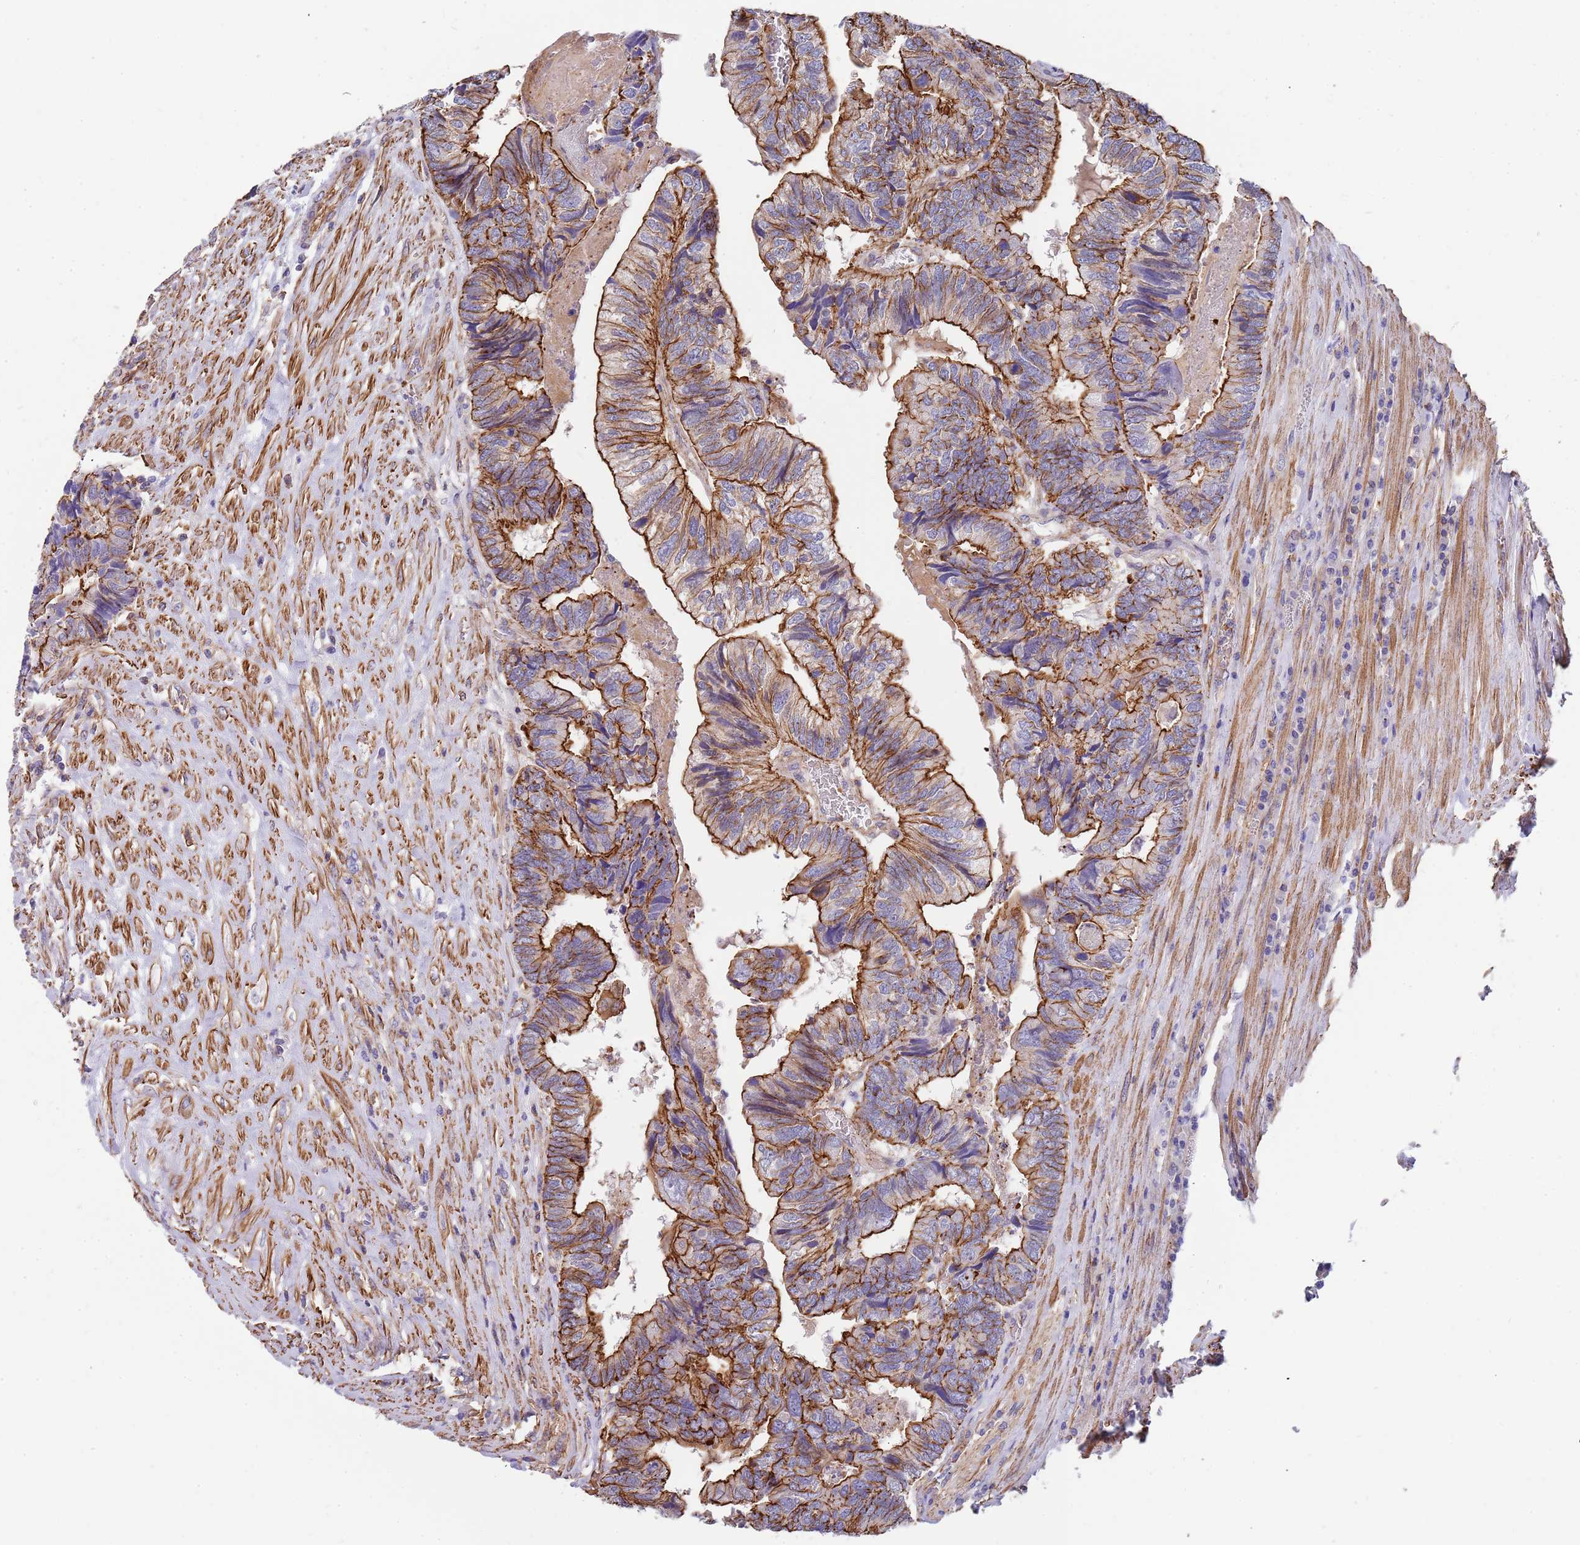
{"staining": {"intensity": "strong", "quantity": ">75%", "location": "cytoplasmic/membranous"}, "tissue": "colorectal cancer", "cell_type": "Tumor cells", "image_type": "cancer", "snomed": [{"axis": "morphology", "description": "Adenocarcinoma, NOS"}, {"axis": "topography", "description": "Colon"}], "caption": "A brown stain highlights strong cytoplasmic/membranous positivity of a protein in human colorectal cancer (adenocarcinoma) tumor cells.", "gene": "GFRAL", "patient": {"sex": "female", "age": 67}}